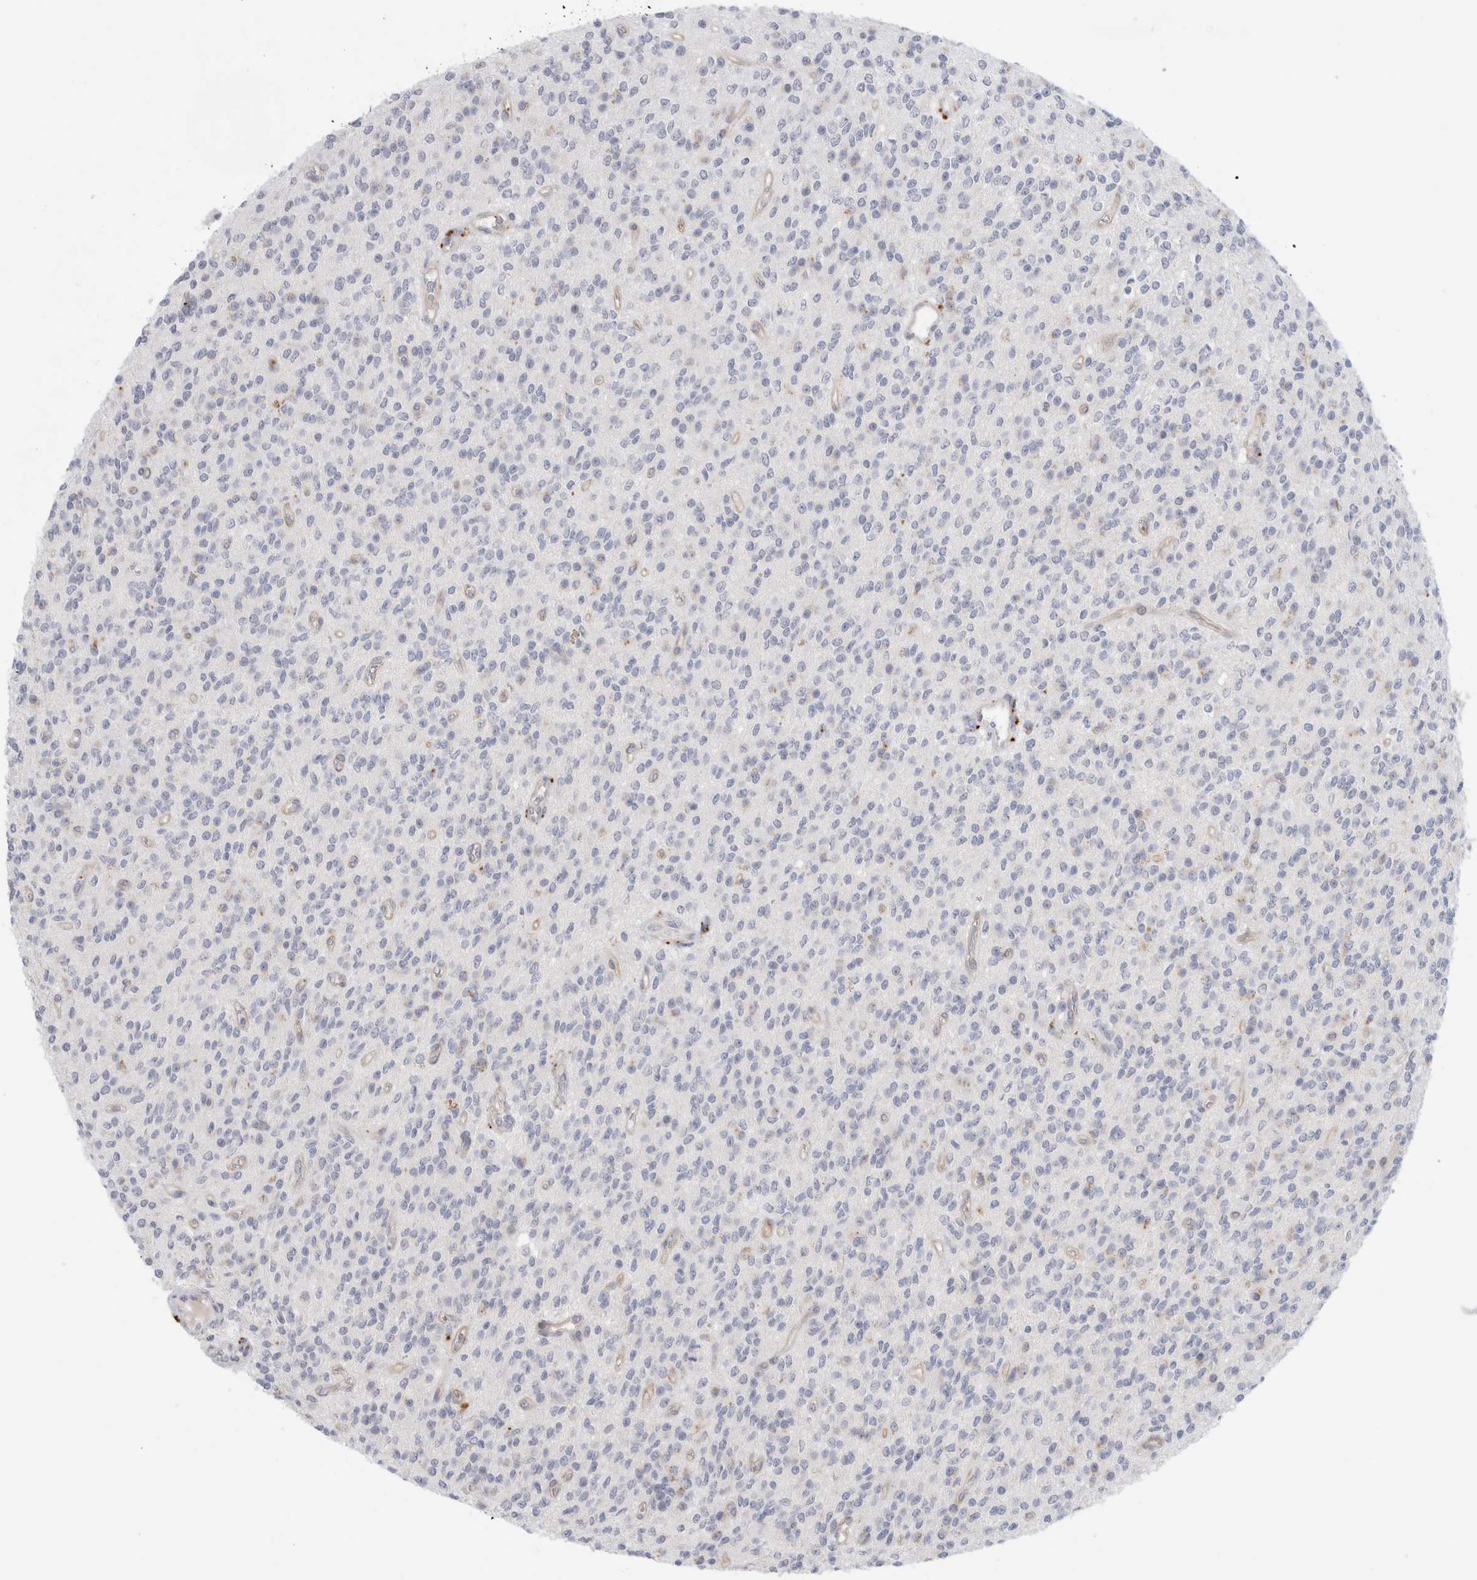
{"staining": {"intensity": "negative", "quantity": "none", "location": "none"}, "tissue": "glioma", "cell_type": "Tumor cells", "image_type": "cancer", "snomed": [{"axis": "morphology", "description": "Glioma, malignant, High grade"}, {"axis": "topography", "description": "Brain"}], "caption": "A high-resolution photomicrograph shows immunohistochemistry staining of high-grade glioma (malignant), which demonstrates no significant expression in tumor cells. (Stains: DAB (3,3'-diaminobenzidine) immunohistochemistry with hematoxylin counter stain, Microscopy: brightfield microscopy at high magnification).", "gene": "ANKMY1", "patient": {"sex": "male", "age": 34}}